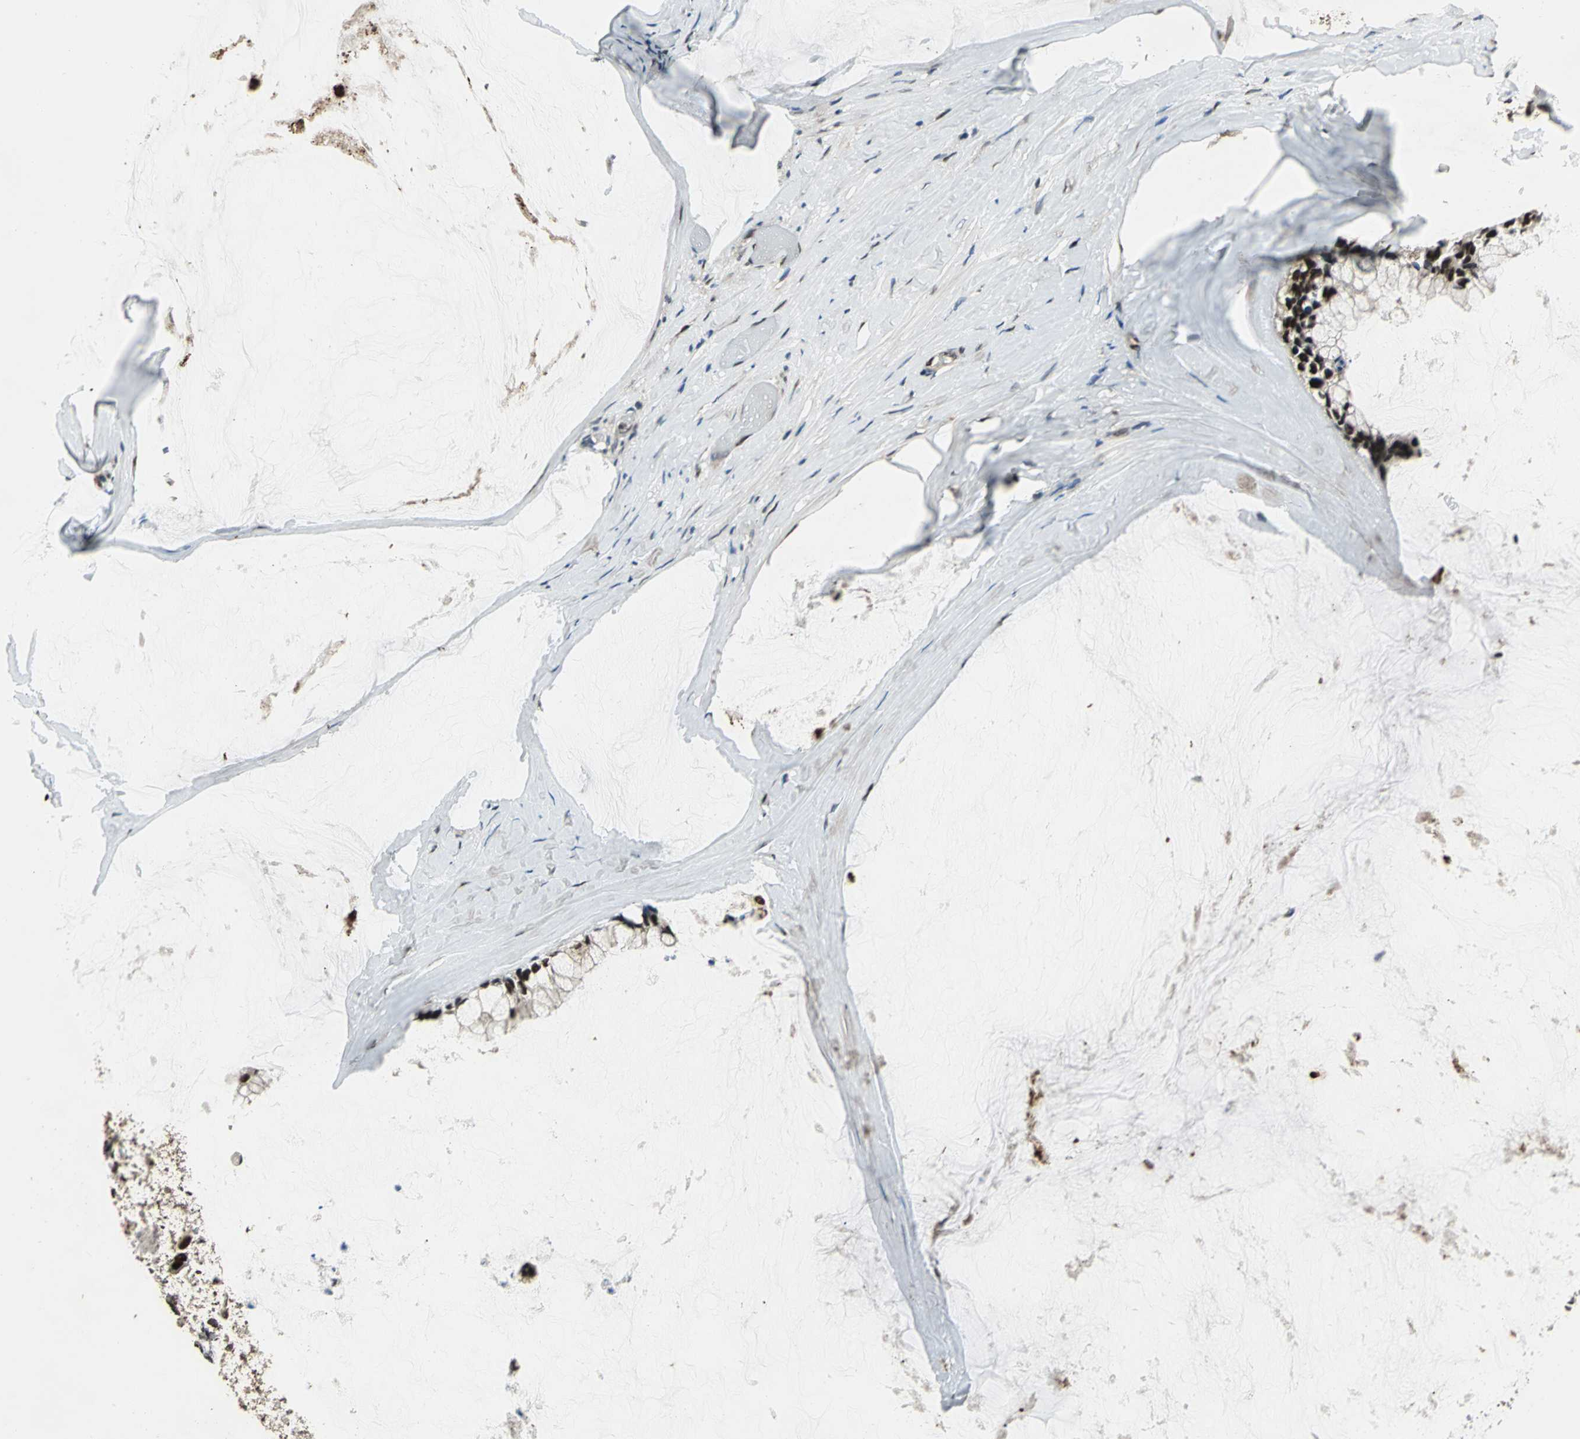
{"staining": {"intensity": "strong", "quantity": ">75%", "location": "nuclear"}, "tissue": "ovarian cancer", "cell_type": "Tumor cells", "image_type": "cancer", "snomed": [{"axis": "morphology", "description": "Cystadenocarcinoma, mucinous, NOS"}, {"axis": "topography", "description": "Ovary"}], "caption": "Brown immunohistochemical staining in human ovarian cancer demonstrates strong nuclear expression in approximately >75% of tumor cells.", "gene": "MIS18BP1", "patient": {"sex": "female", "age": 39}}